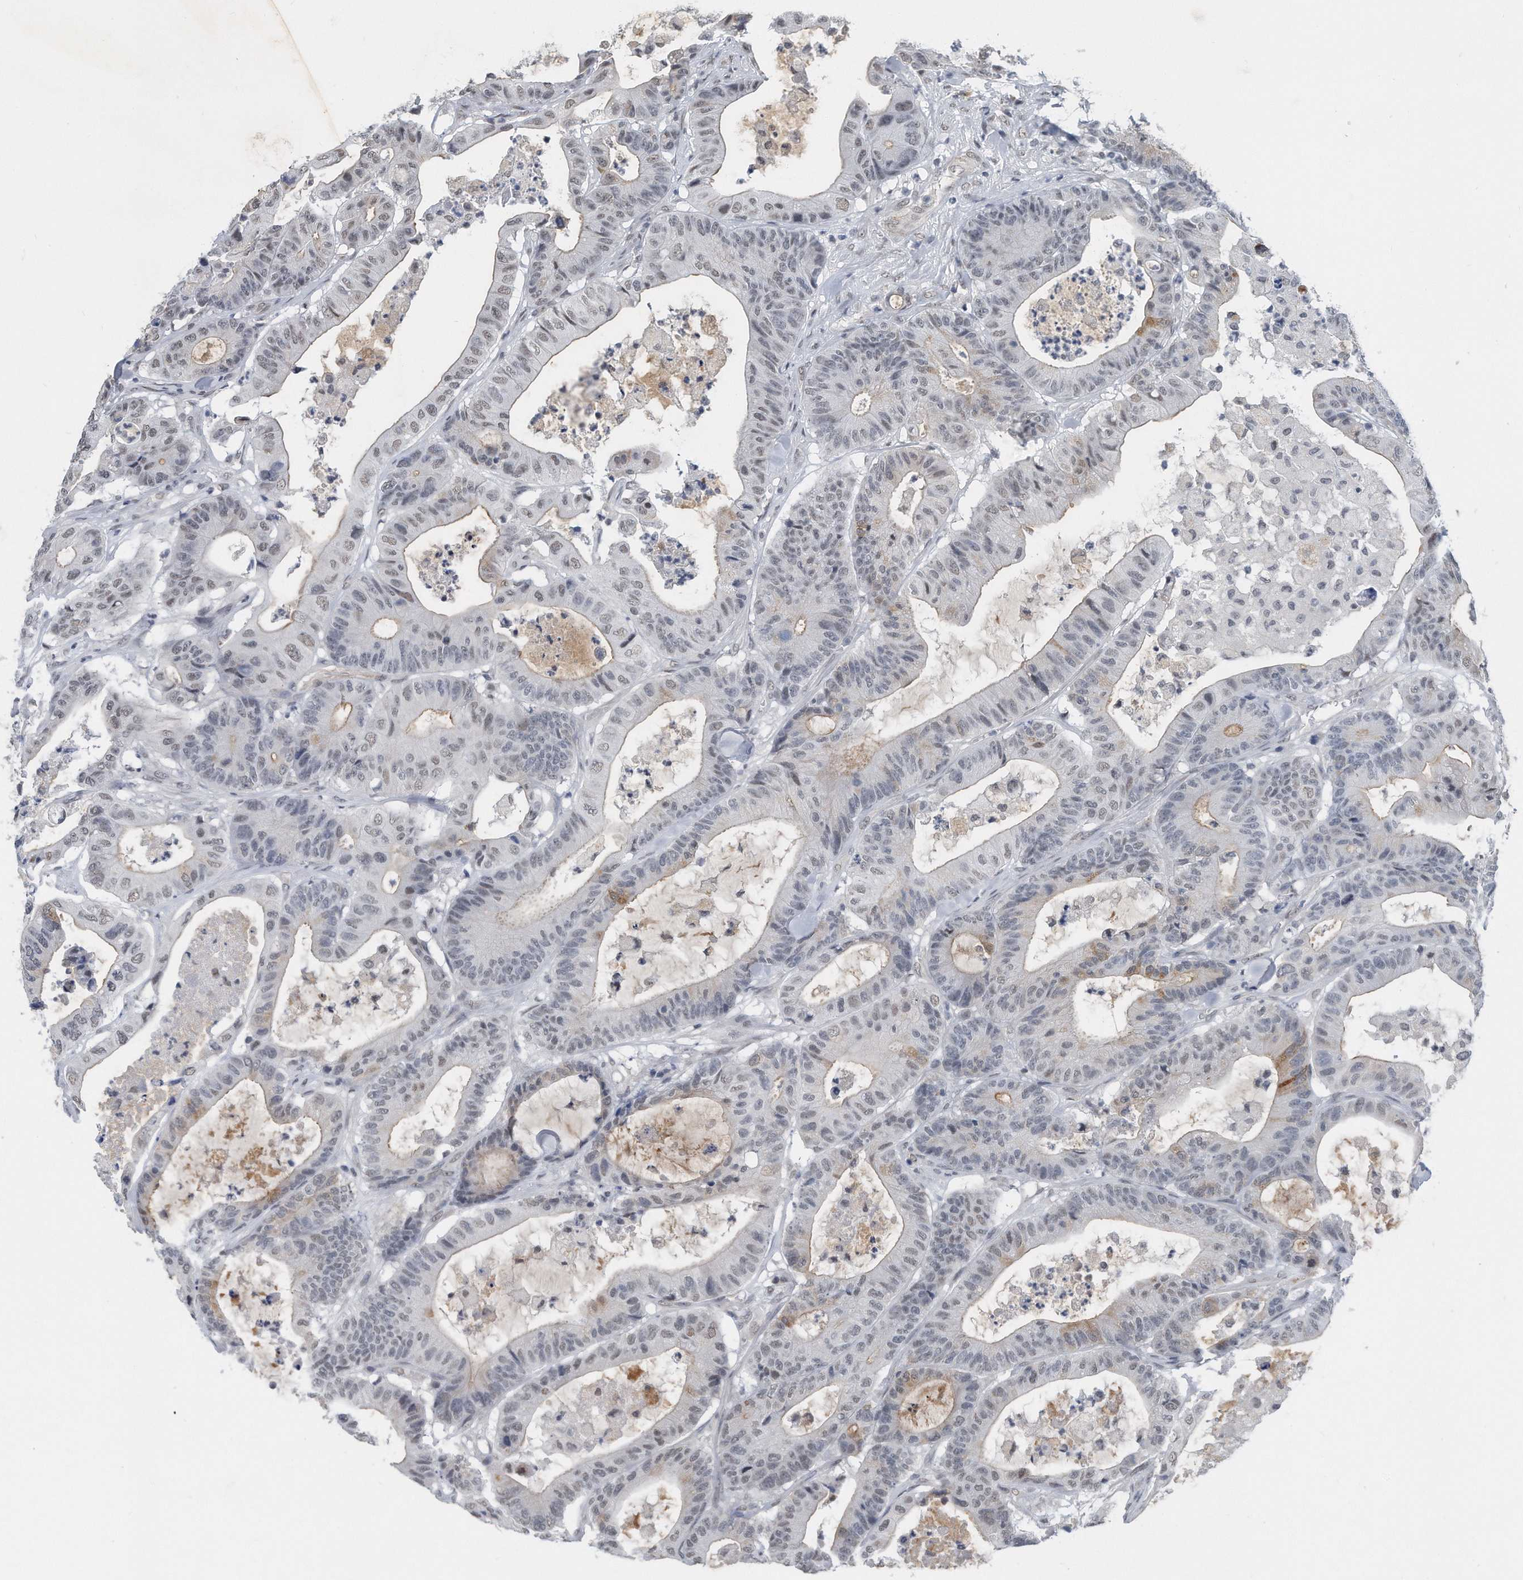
{"staining": {"intensity": "weak", "quantity": "<25%", "location": "cytoplasmic/membranous,nuclear"}, "tissue": "colorectal cancer", "cell_type": "Tumor cells", "image_type": "cancer", "snomed": [{"axis": "morphology", "description": "Adenocarcinoma, NOS"}, {"axis": "topography", "description": "Colon"}], "caption": "This photomicrograph is of colorectal cancer stained with immunohistochemistry to label a protein in brown with the nuclei are counter-stained blue. There is no positivity in tumor cells.", "gene": "TP53INP1", "patient": {"sex": "female", "age": 84}}